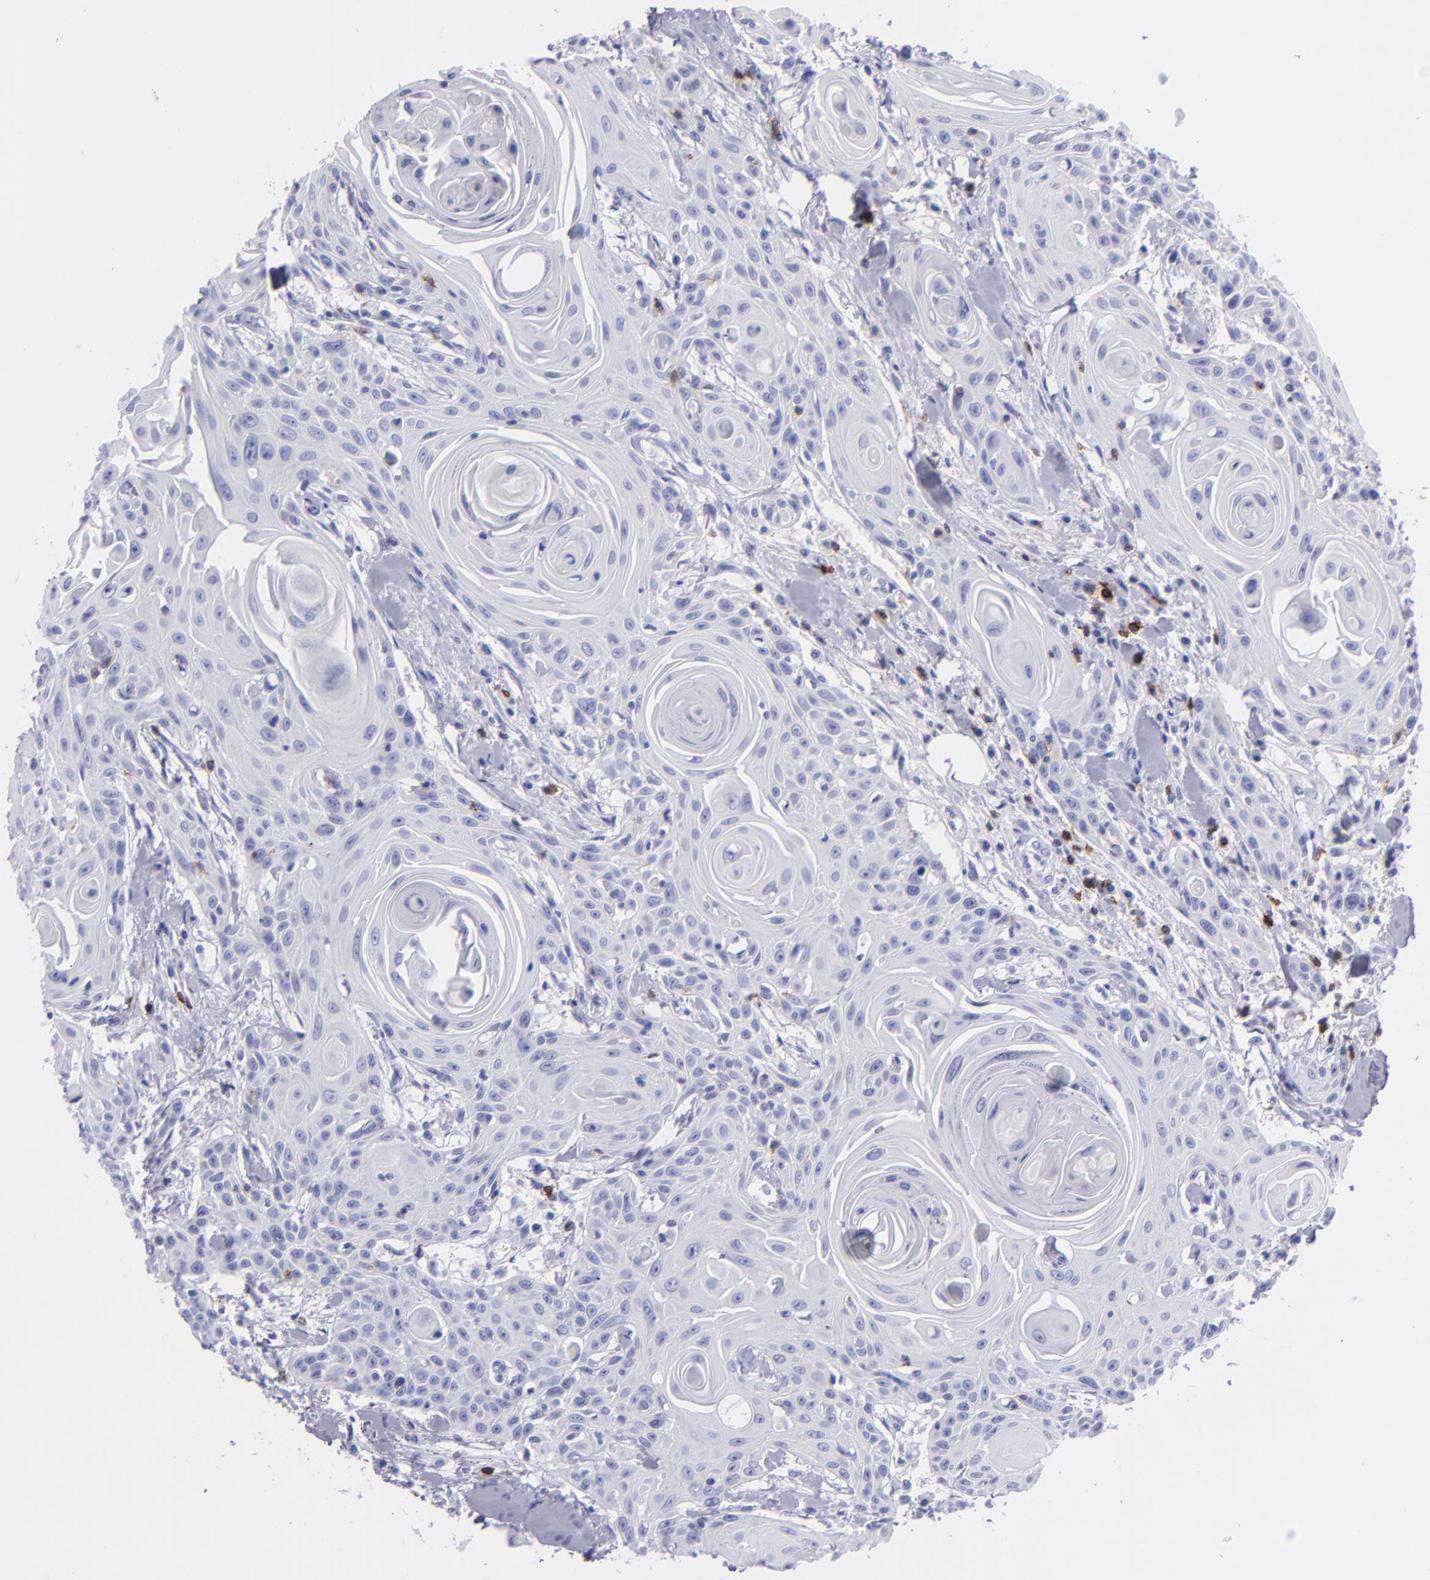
{"staining": {"intensity": "negative", "quantity": "none", "location": "none"}, "tissue": "head and neck cancer", "cell_type": "Tumor cells", "image_type": "cancer", "snomed": [{"axis": "morphology", "description": "Squamous cell carcinoma, NOS"}, {"axis": "morphology", "description": "Squamous cell carcinoma, metastatic, NOS"}, {"axis": "topography", "description": "Lymph node"}, {"axis": "topography", "description": "Salivary gland"}, {"axis": "topography", "description": "Head-Neck"}], "caption": "An image of head and neck cancer (squamous cell carcinoma) stained for a protein shows no brown staining in tumor cells.", "gene": "CD6", "patient": {"sex": "female", "age": 74}}